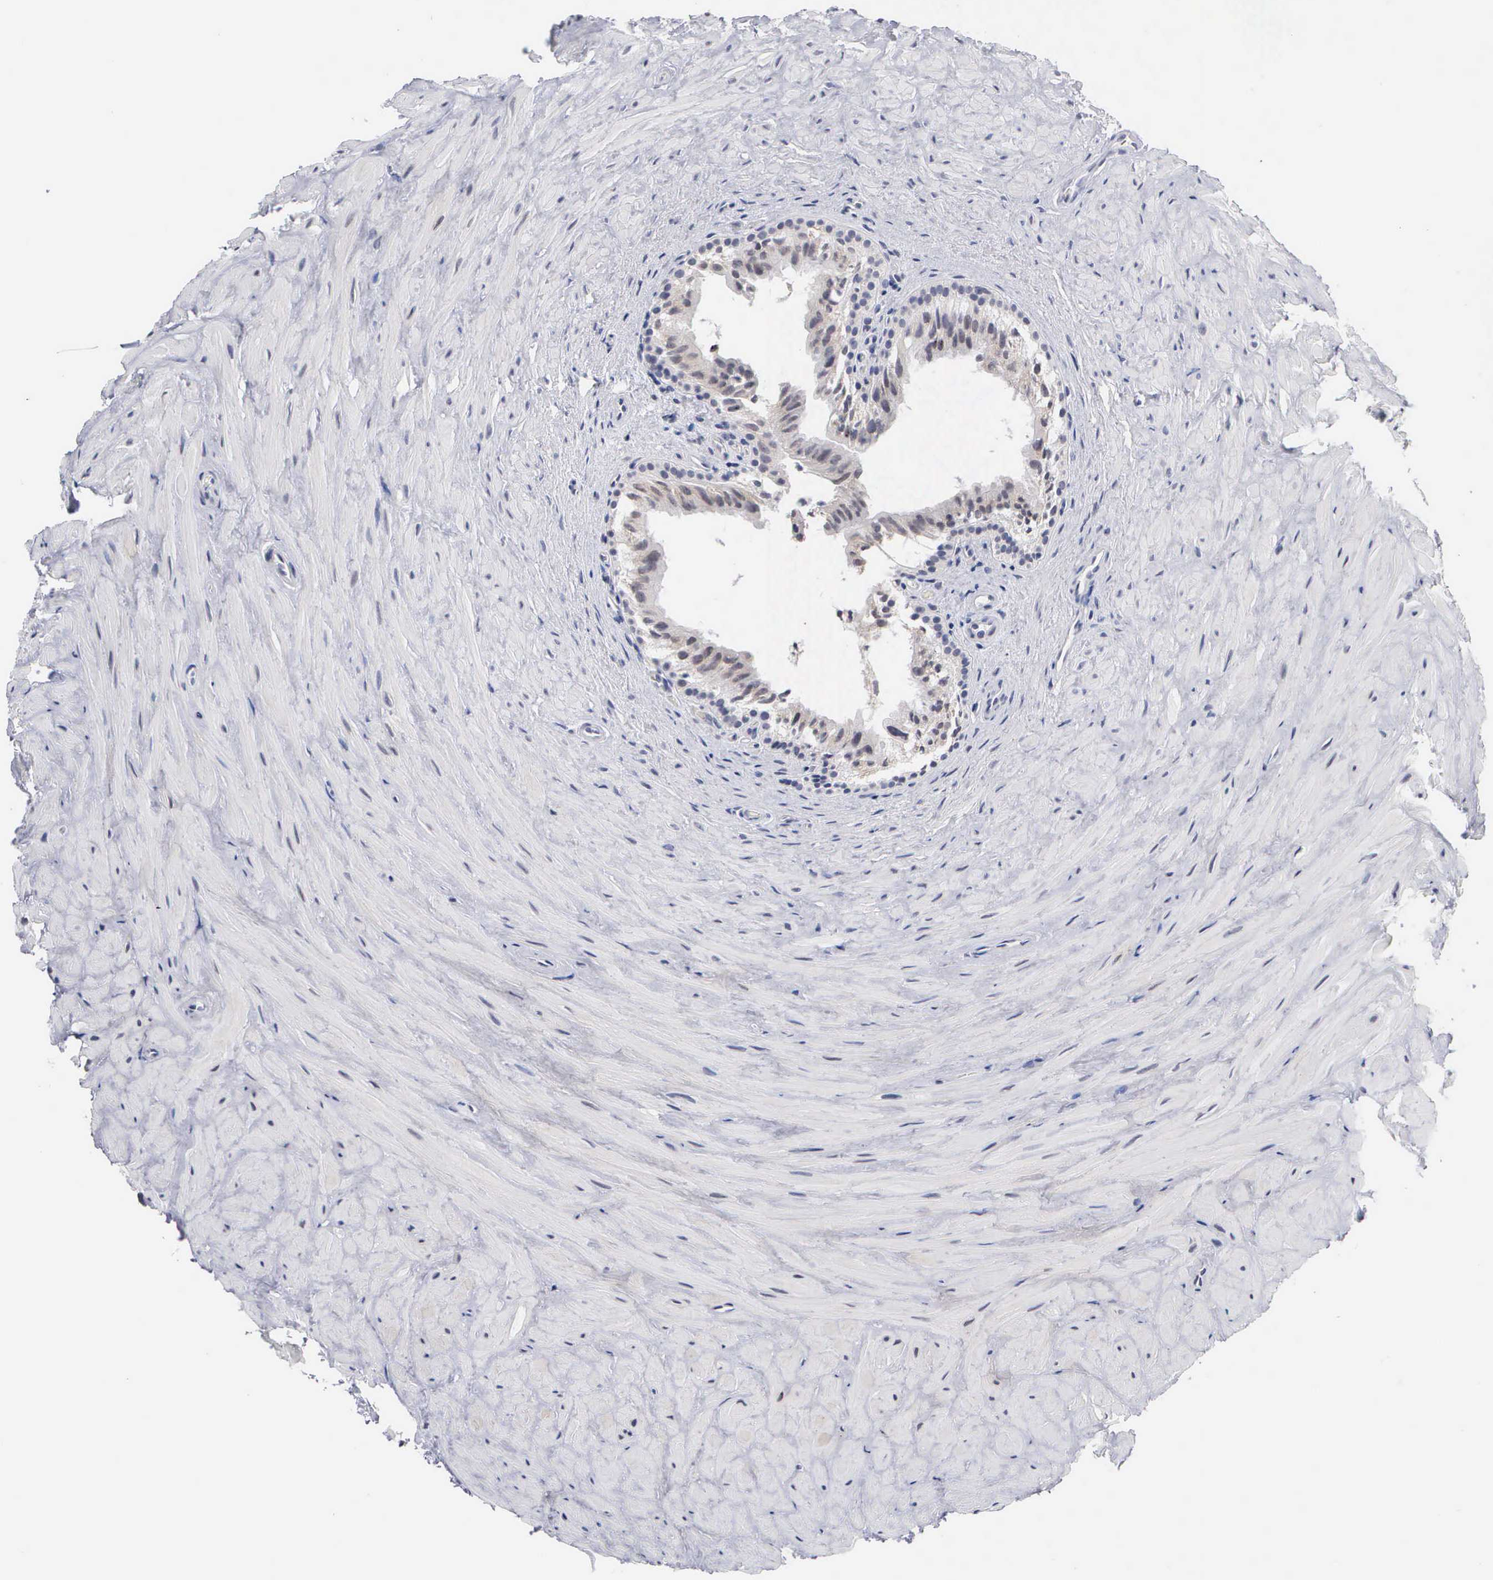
{"staining": {"intensity": "weak", "quantity": "<25%", "location": "nuclear"}, "tissue": "epididymis", "cell_type": "Glandular cells", "image_type": "normal", "snomed": [{"axis": "morphology", "description": "Normal tissue, NOS"}, {"axis": "topography", "description": "Epididymis"}], "caption": "Normal epididymis was stained to show a protein in brown. There is no significant staining in glandular cells.", "gene": "KDM6A", "patient": {"sex": "male", "age": 35}}